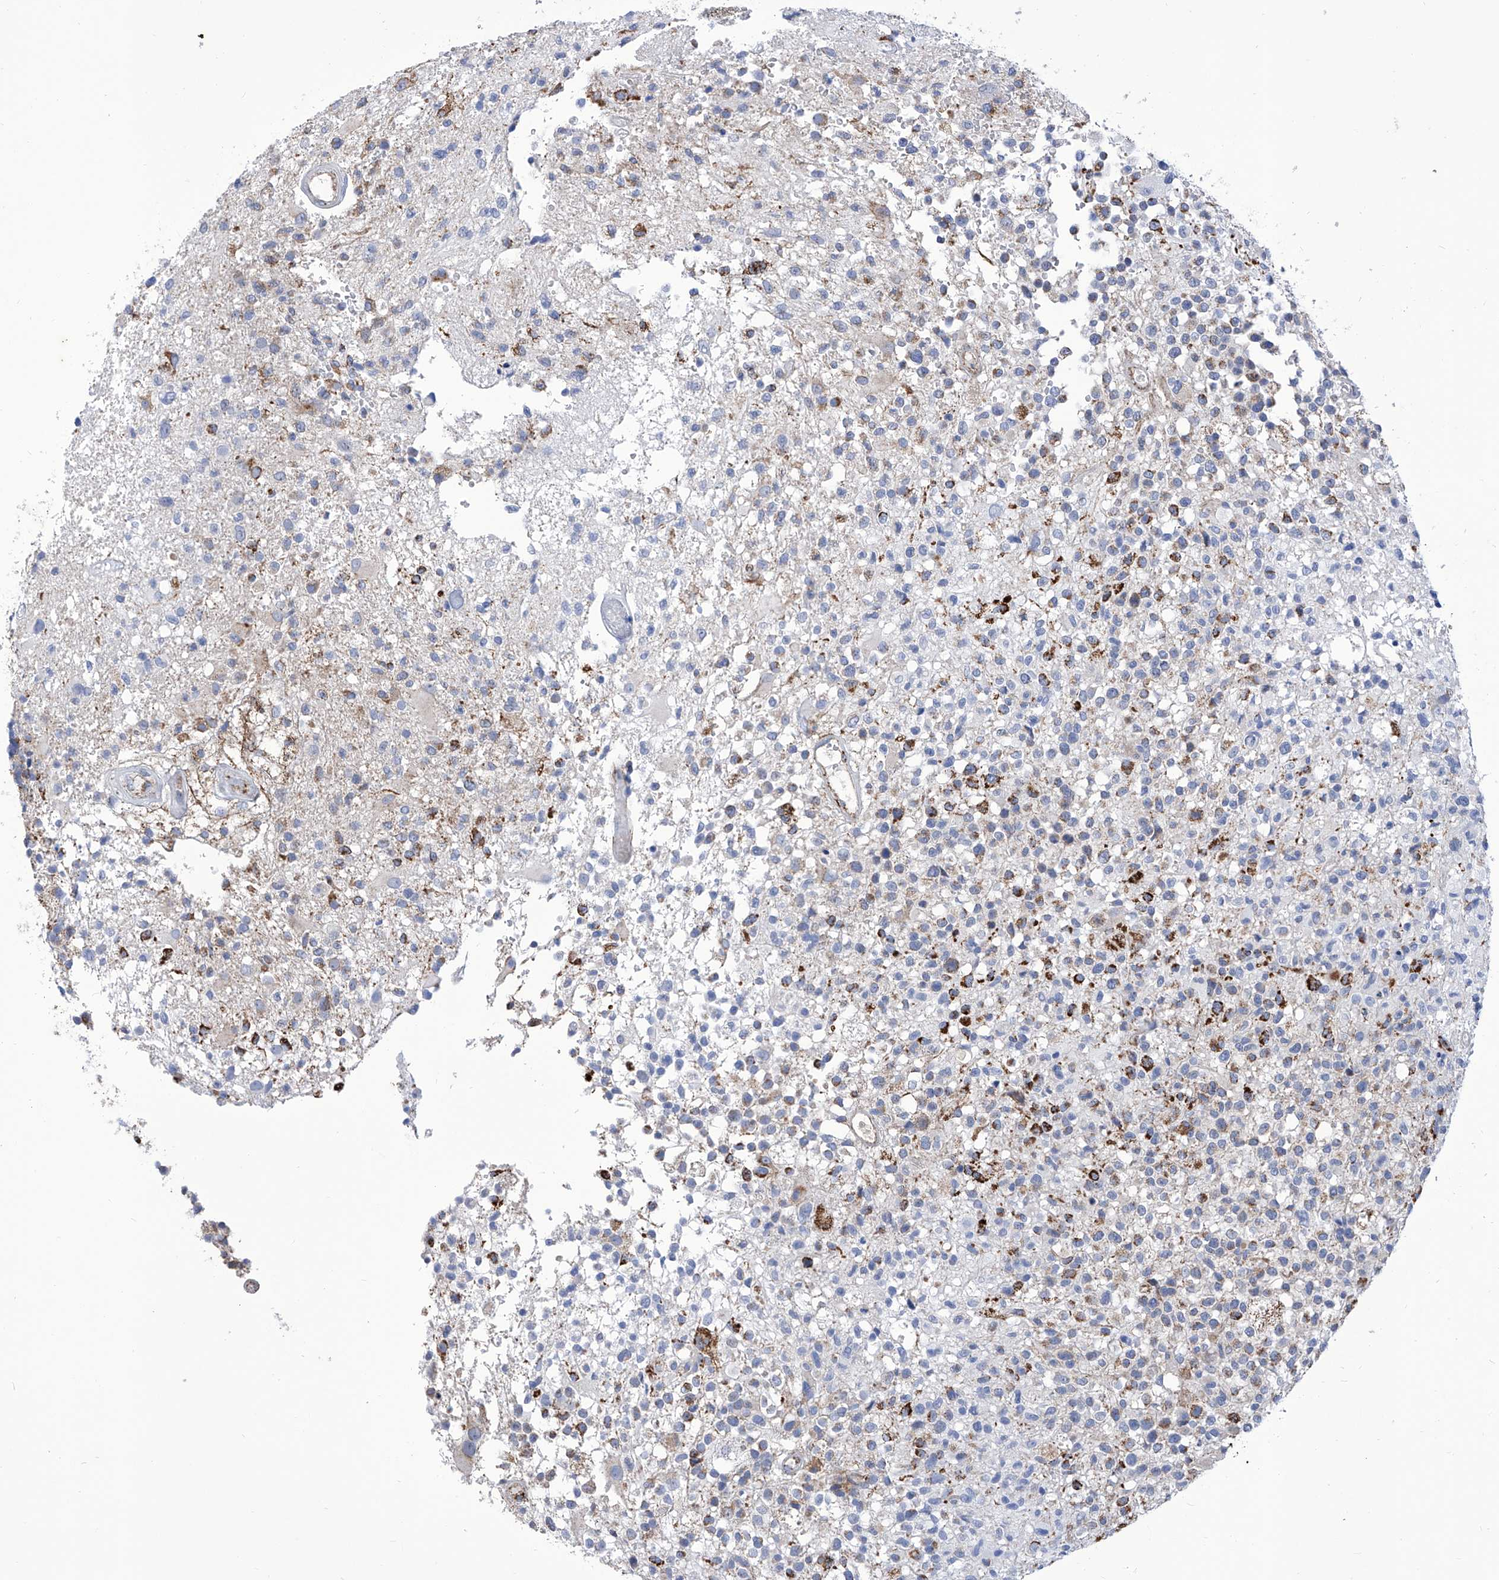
{"staining": {"intensity": "negative", "quantity": "none", "location": "none"}, "tissue": "glioma", "cell_type": "Tumor cells", "image_type": "cancer", "snomed": [{"axis": "morphology", "description": "Glioma, malignant, High grade"}, {"axis": "morphology", "description": "Glioblastoma, NOS"}, {"axis": "topography", "description": "Brain"}], "caption": "Immunohistochemical staining of malignant glioma (high-grade) reveals no significant expression in tumor cells.", "gene": "SRBD1", "patient": {"sex": "male", "age": 60}}